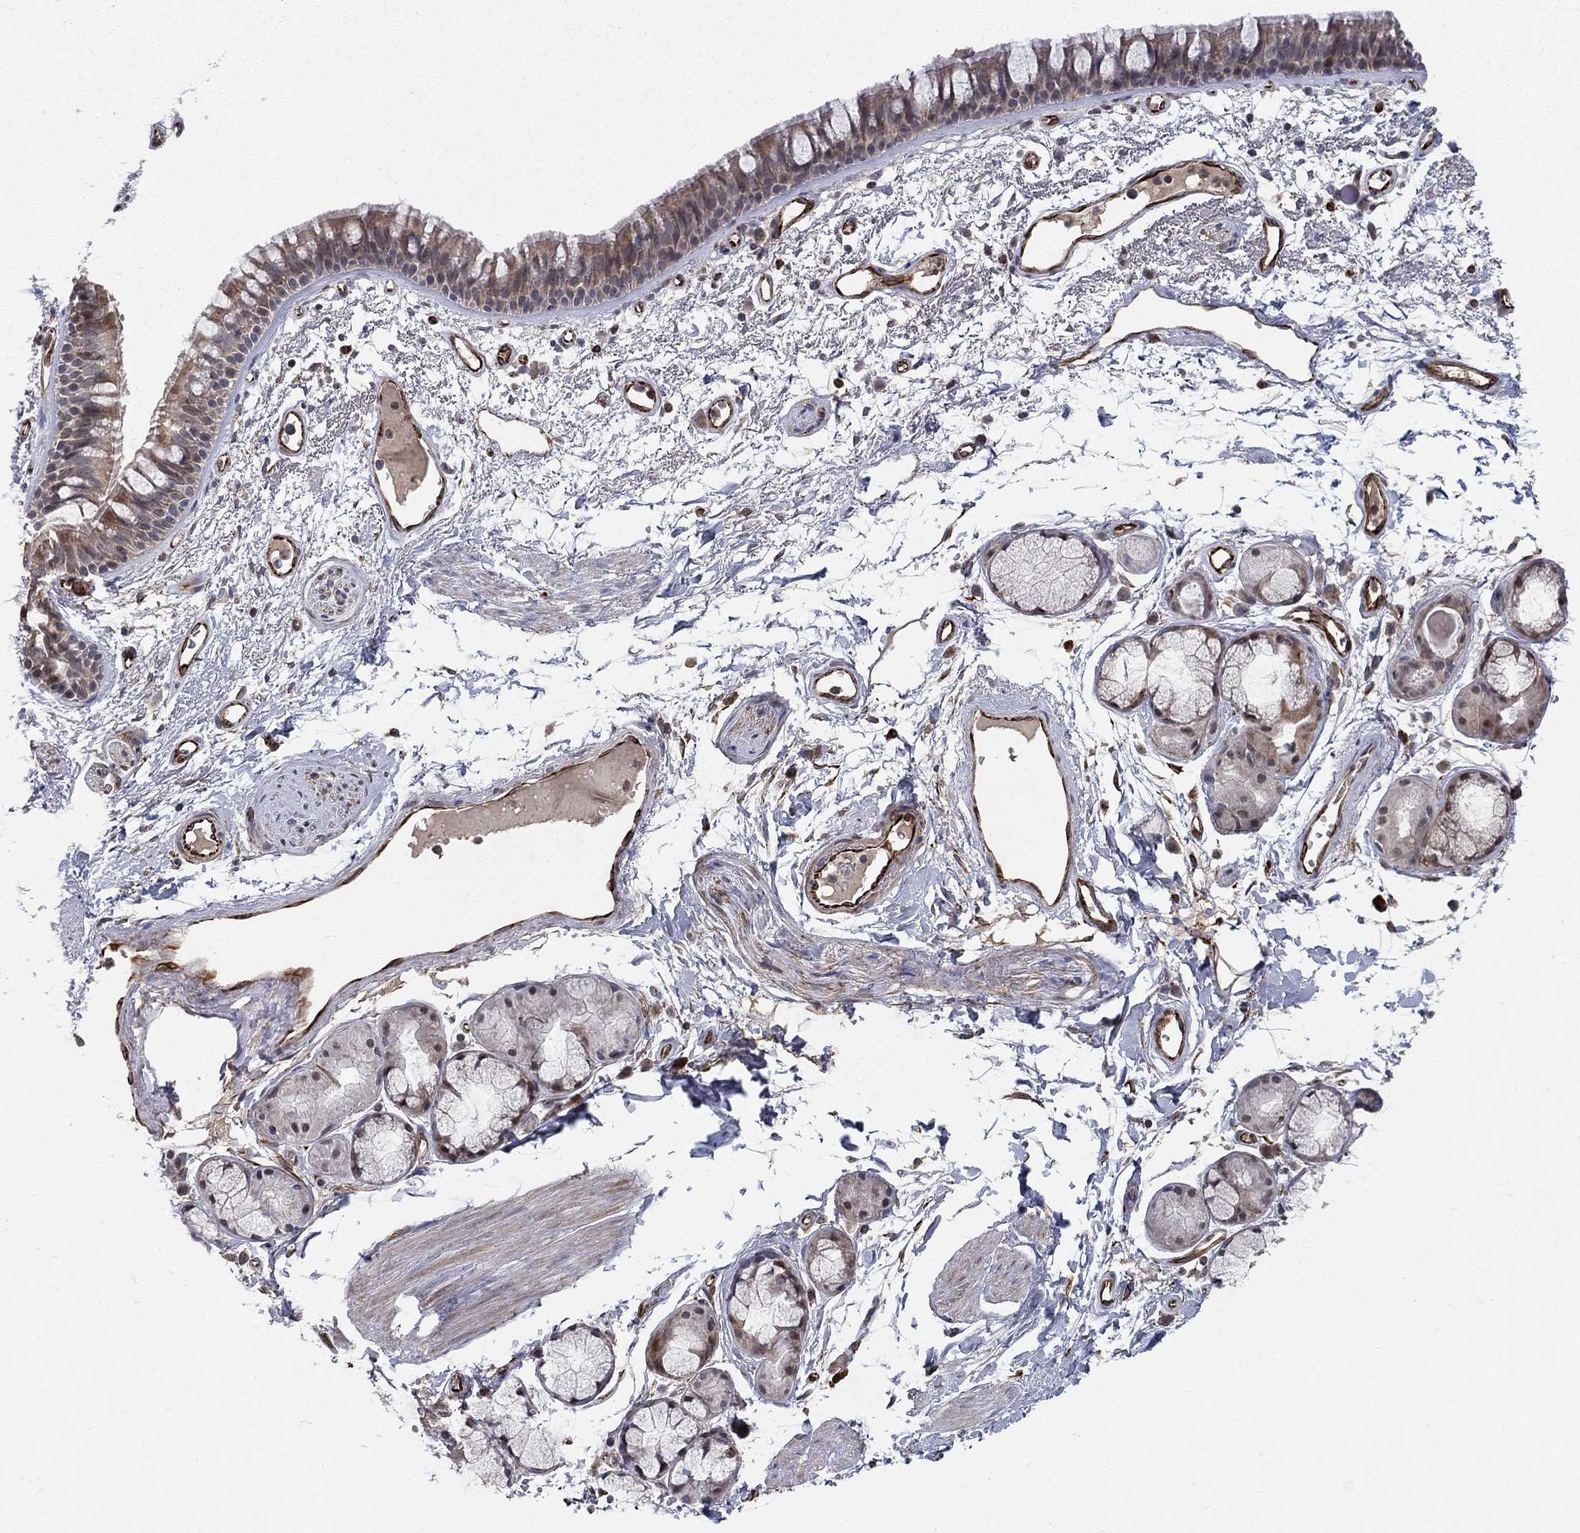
{"staining": {"intensity": "moderate", "quantity": "25%-75%", "location": "cytoplasmic/membranous"}, "tissue": "bronchus", "cell_type": "Respiratory epithelial cells", "image_type": "normal", "snomed": [{"axis": "morphology", "description": "Normal tissue, NOS"}, {"axis": "topography", "description": "Cartilage tissue"}, {"axis": "topography", "description": "Bronchus"}], "caption": "A brown stain labels moderate cytoplasmic/membranous expression of a protein in respiratory epithelial cells of benign bronchus.", "gene": "MSRA", "patient": {"sex": "male", "age": 66}}